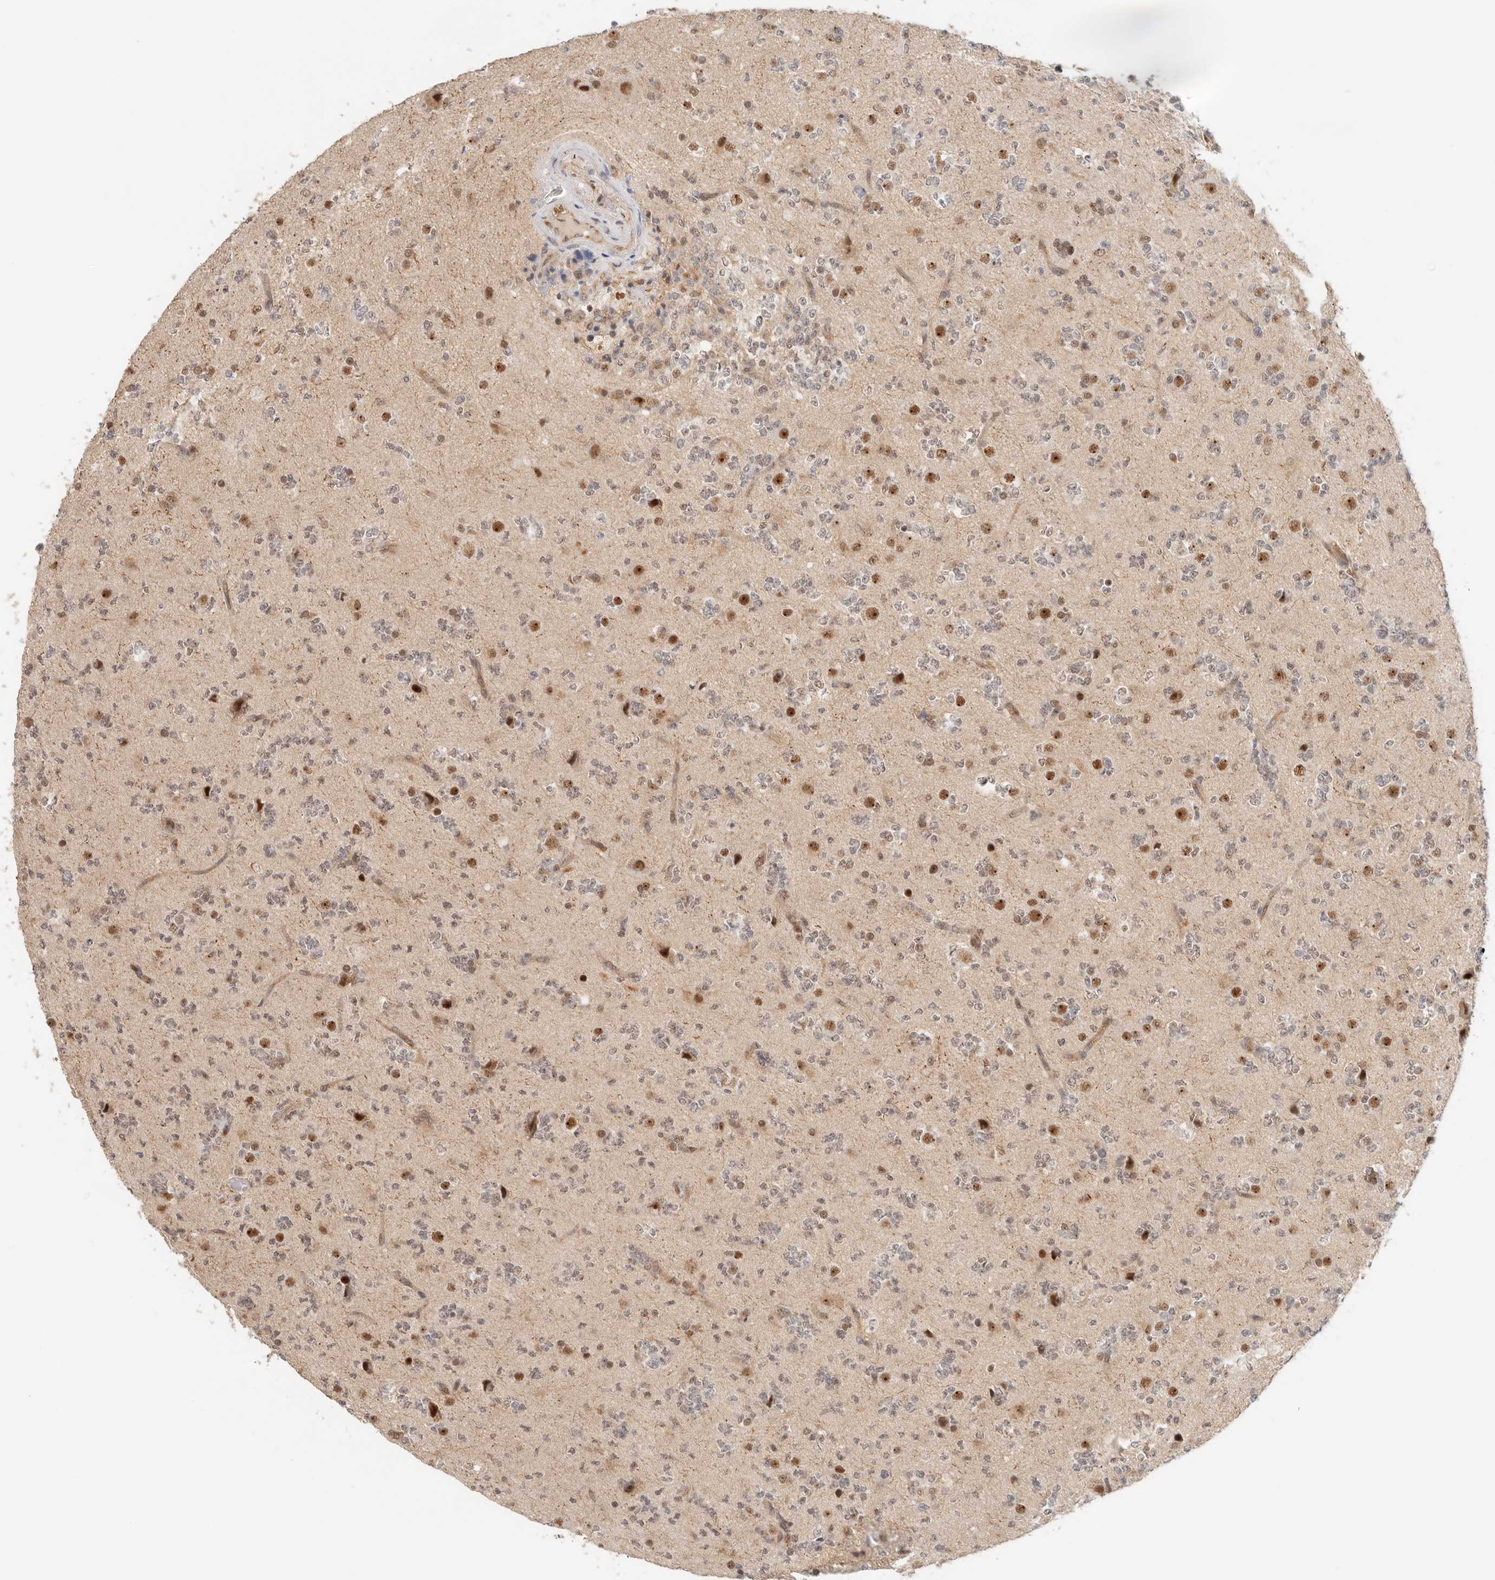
{"staining": {"intensity": "weak", "quantity": ">75%", "location": "nuclear"}, "tissue": "glioma", "cell_type": "Tumor cells", "image_type": "cancer", "snomed": [{"axis": "morphology", "description": "Glioma, malignant, High grade"}, {"axis": "topography", "description": "Brain"}], "caption": "Human glioma stained with a protein marker displays weak staining in tumor cells.", "gene": "HEXD", "patient": {"sex": "female", "age": 62}}